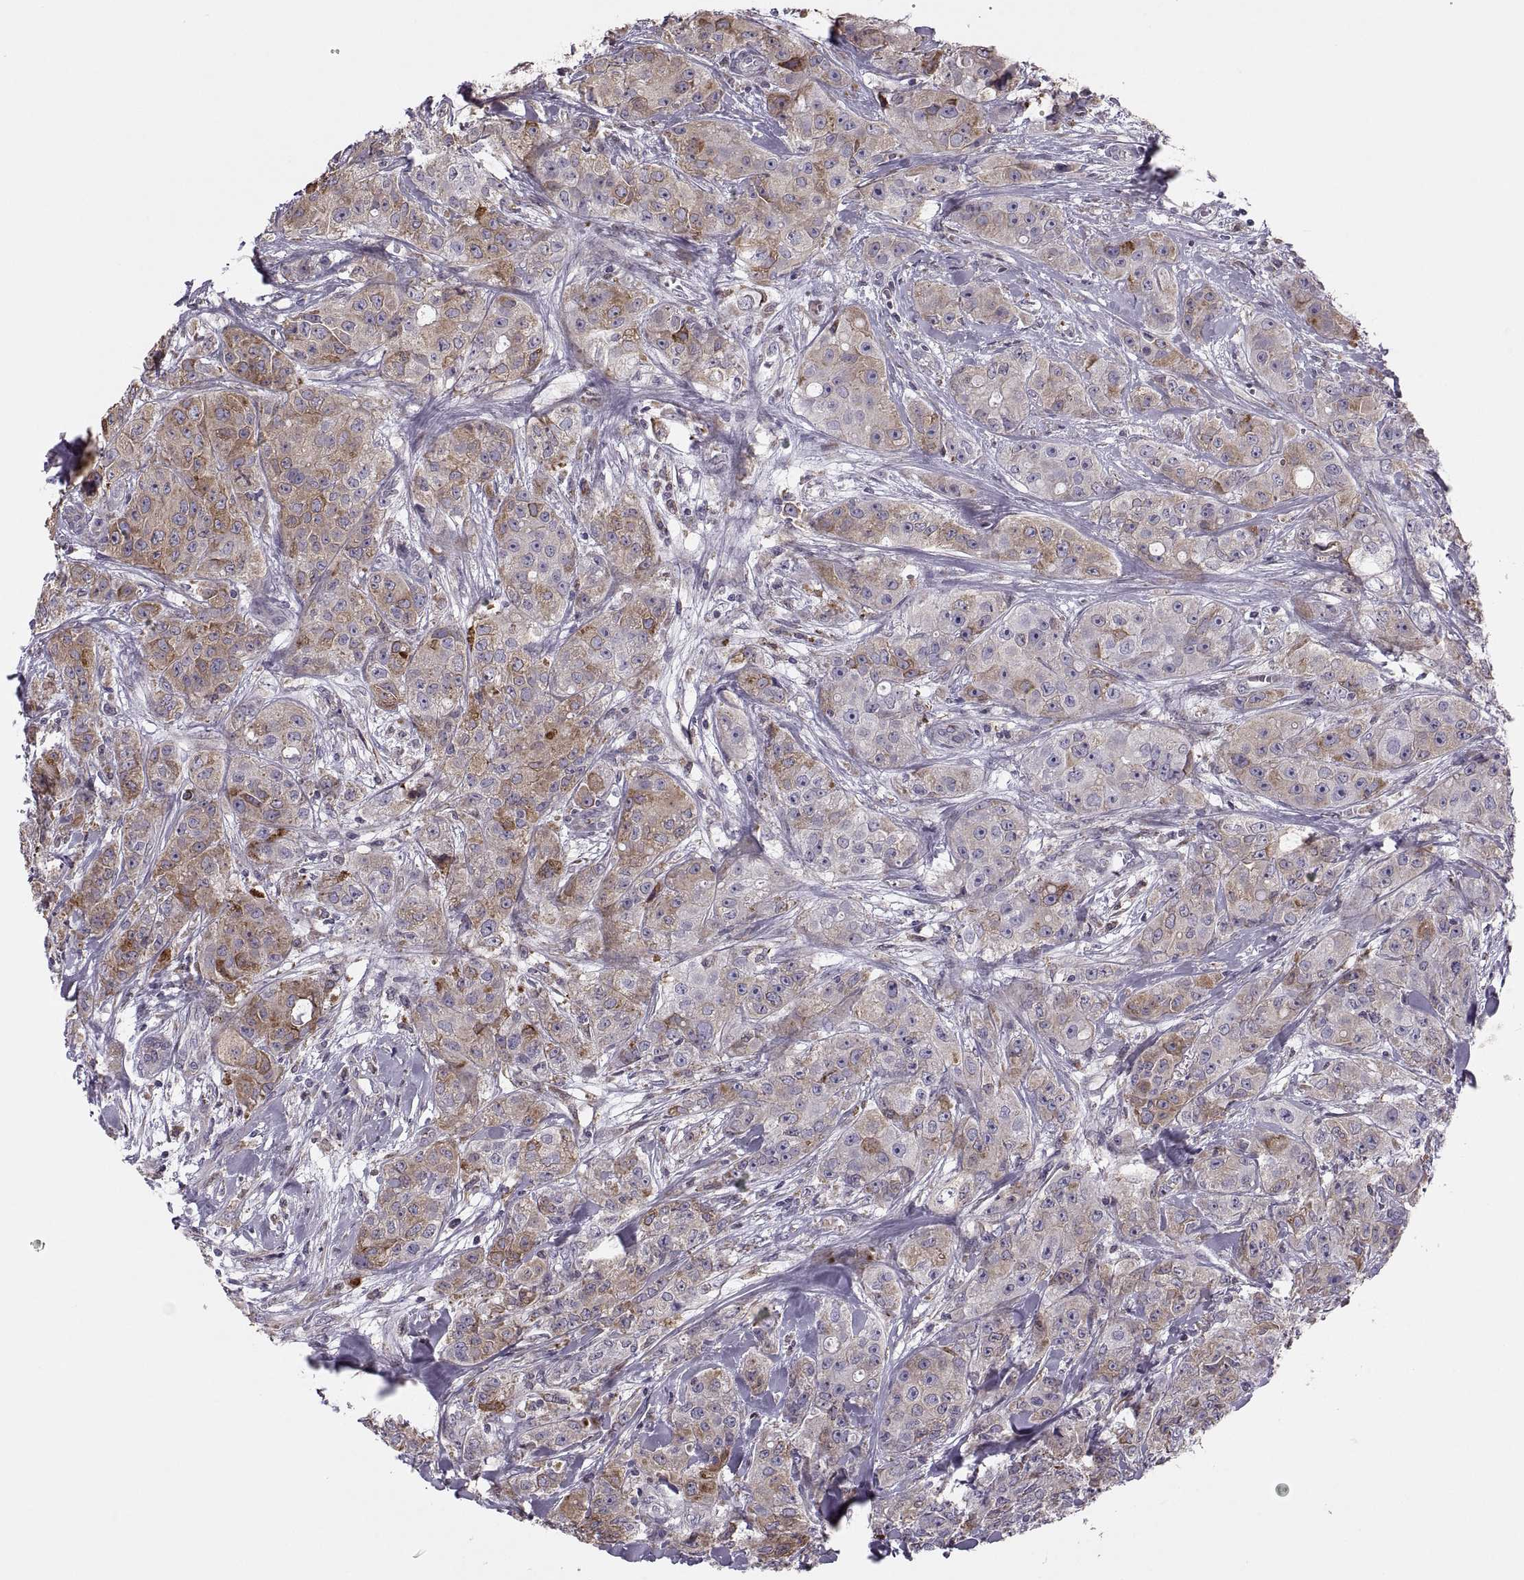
{"staining": {"intensity": "moderate", "quantity": "25%-75%", "location": "cytoplasmic/membranous"}, "tissue": "breast cancer", "cell_type": "Tumor cells", "image_type": "cancer", "snomed": [{"axis": "morphology", "description": "Duct carcinoma"}, {"axis": "topography", "description": "Breast"}], "caption": "Immunohistochemical staining of invasive ductal carcinoma (breast) demonstrates moderate cytoplasmic/membranous protein expression in approximately 25%-75% of tumor cells.", "gene": "LETM2", "patient": {"sex": "female", "age": 43}}